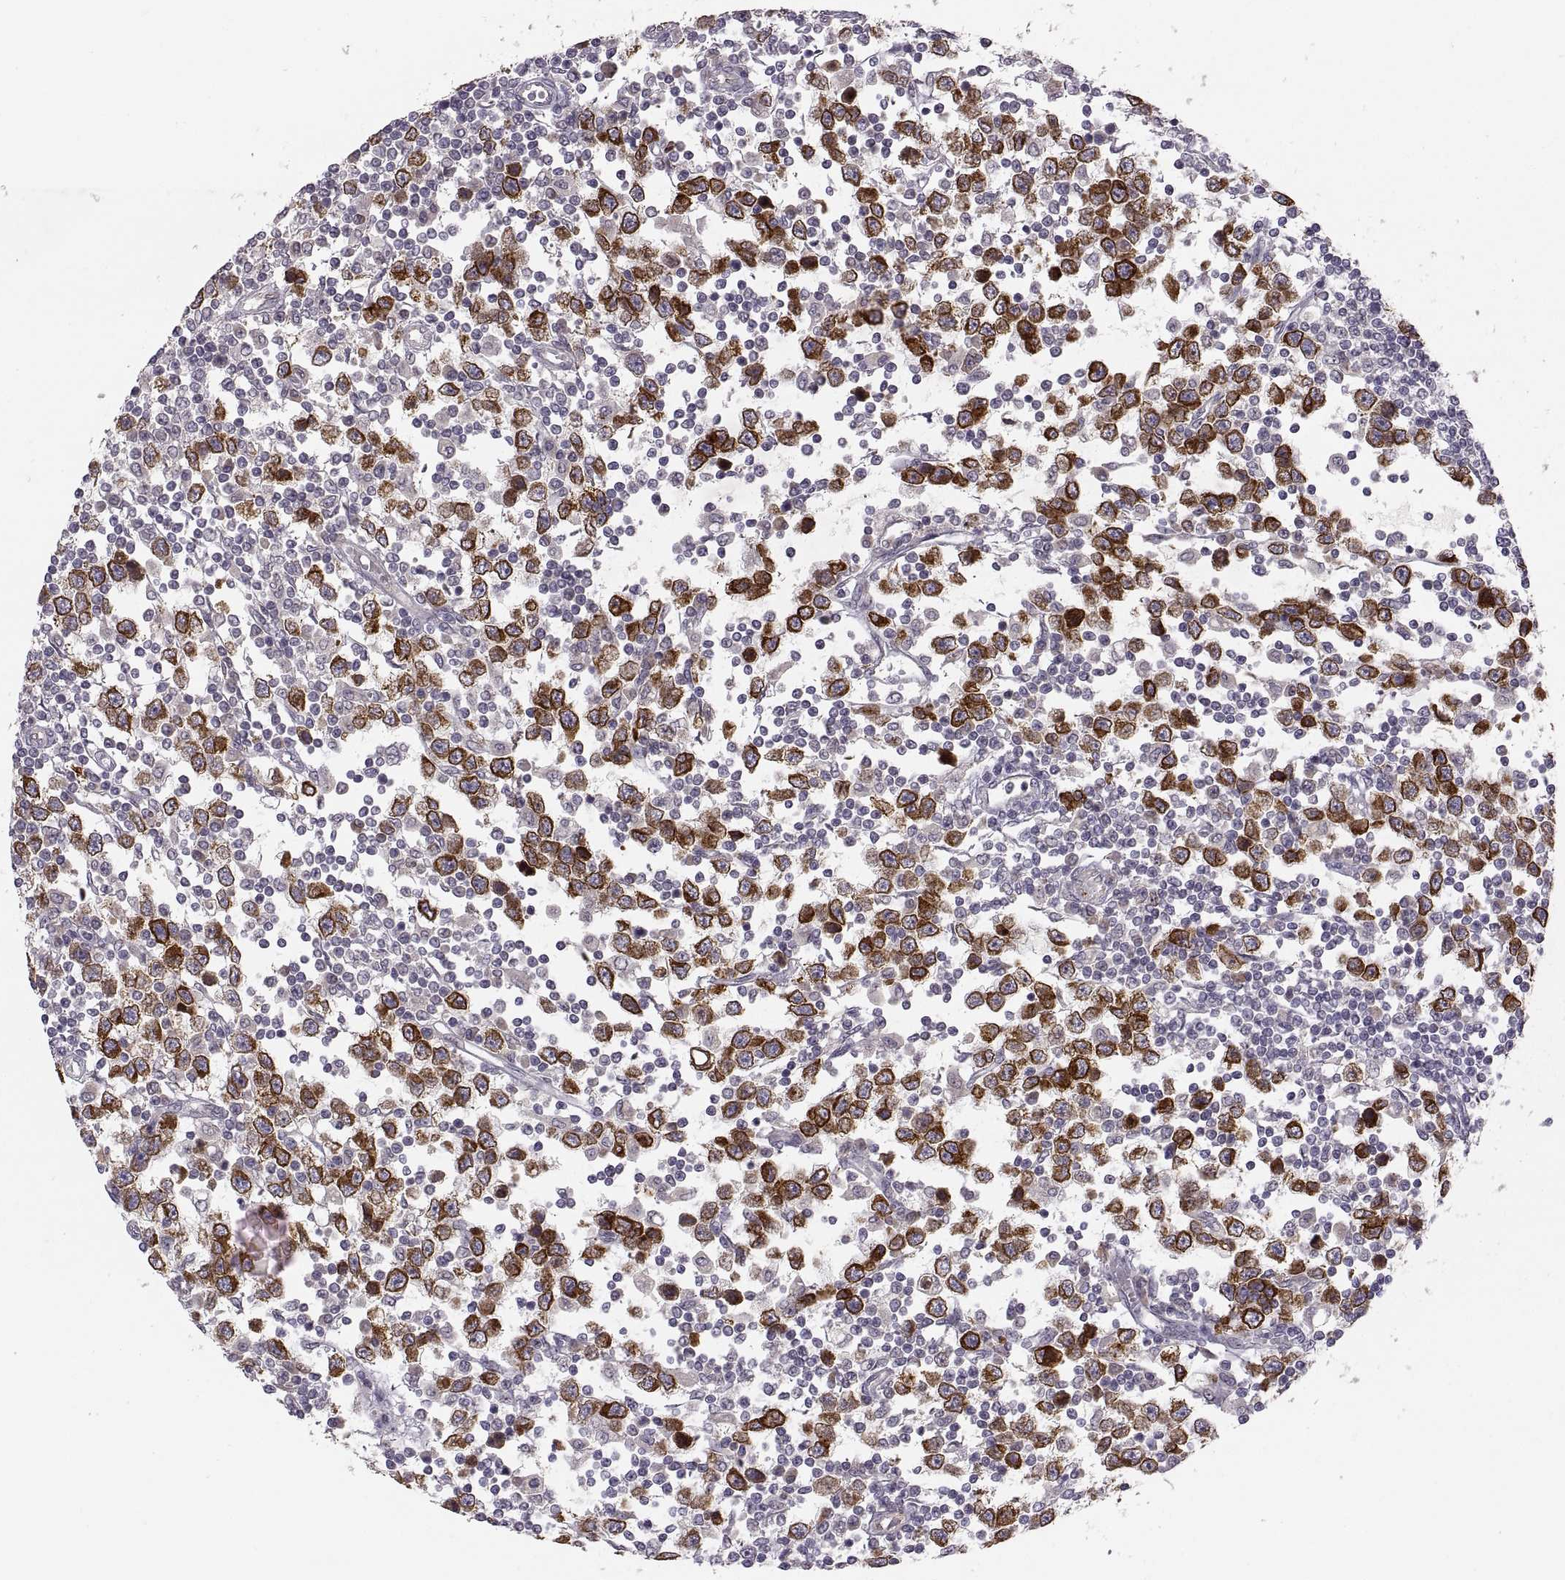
{"staining": {"intensity": "strong", "quantity": ">75%", "location": "cytoplasmic/membranous"}, "tissue": "testis cancer", "cell_type": "Tumor cells", "image_type": "cancer", "snomed": [{"axis": "morphology", "description": "Seminoma, NOS"}, {"axis": "topography", "description": "Testis"}], "caption": "Testis cancer (seminoma) stained for a protein (brown) reveals strong cytoplasmic/membranous positive expression in approximately >75% of tumor cells.", "gene": "HMGCR", "patient": {"sex": "male", "age": 34}}